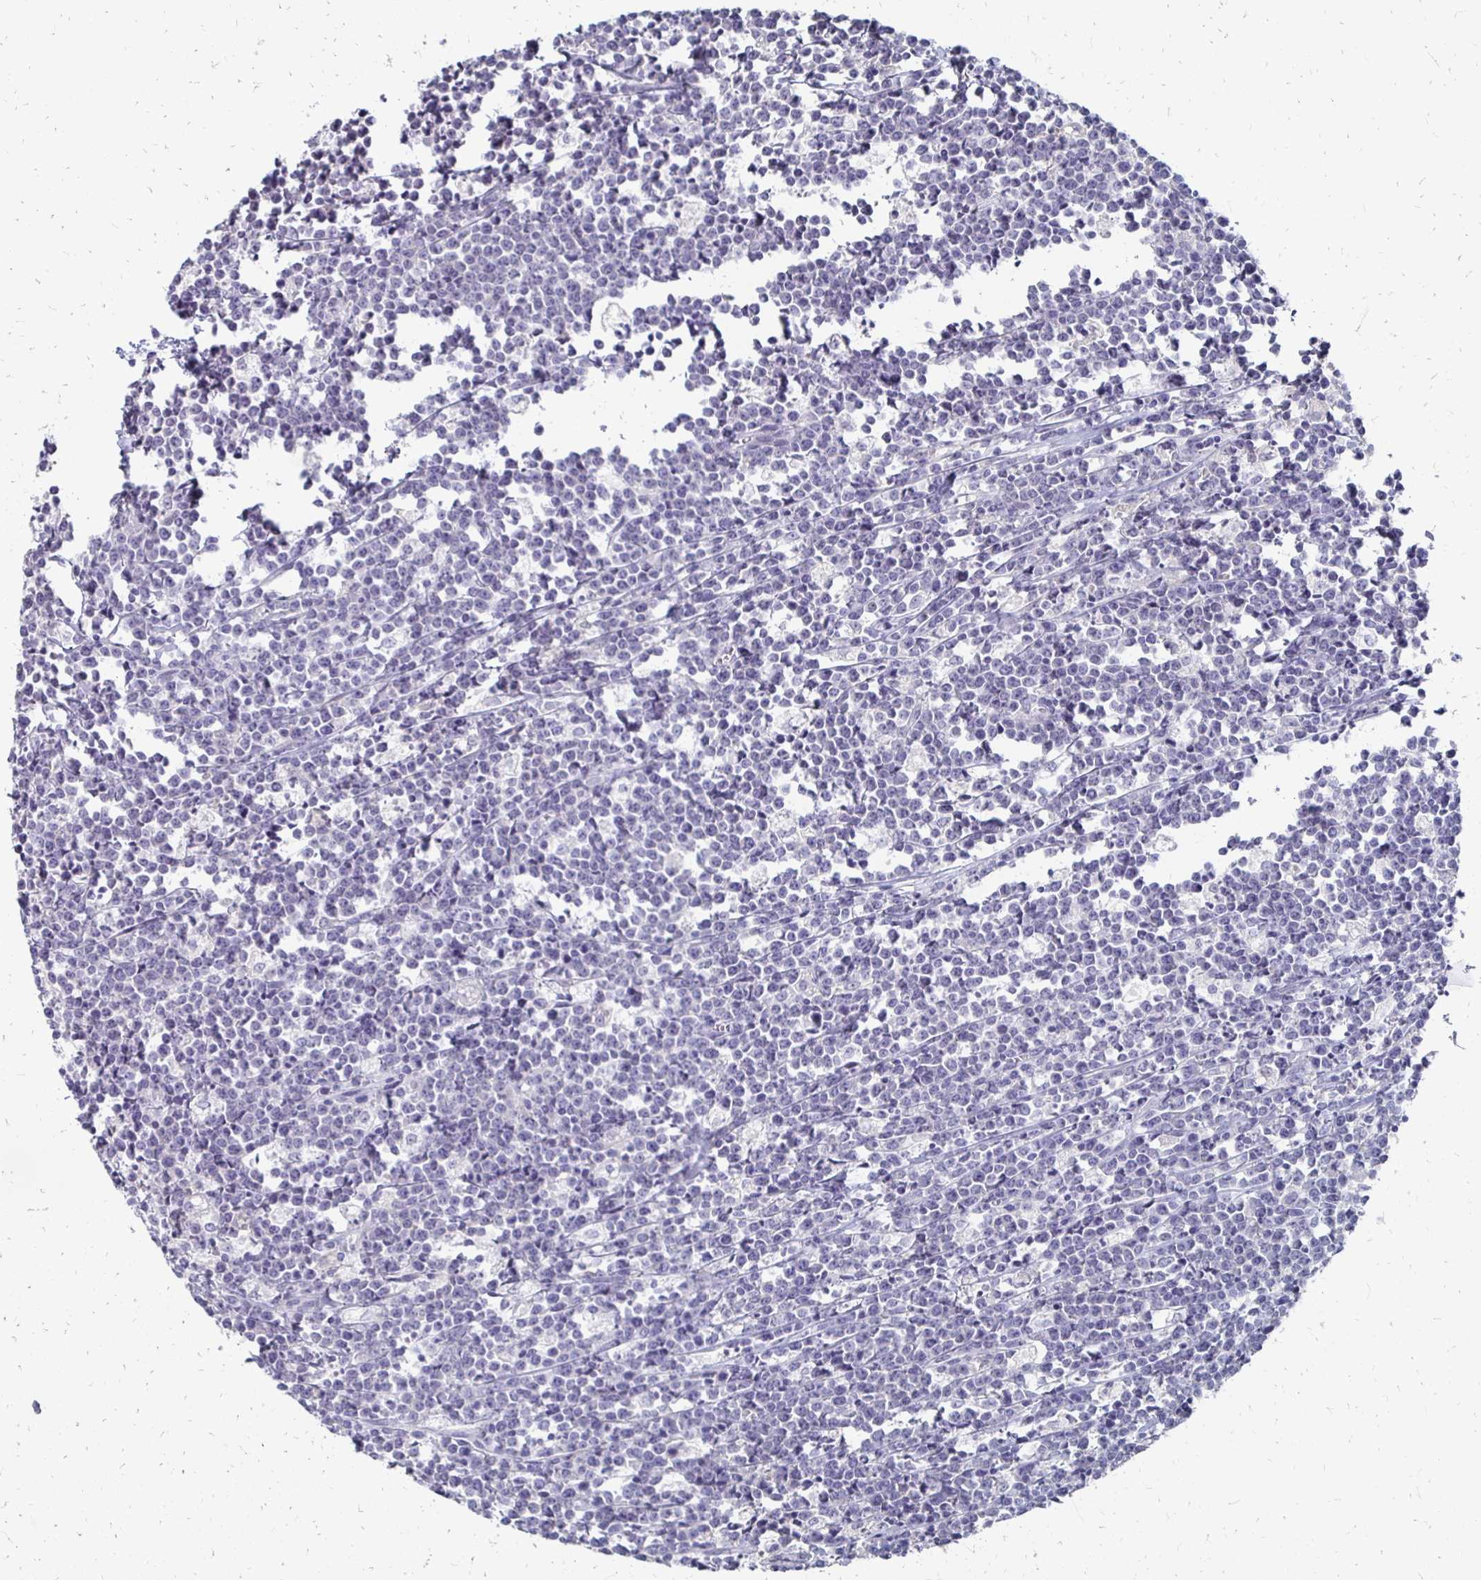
{"staining": {"intensity": "negative", "quantity": "none", "location": "none"}, "tissue": "lymphoma", "cell_type": "Tumor cells", "image_type": "cancer", "snomed": [{"axis": "morphology", "description": "Malignant lymphoma, non-Hodgkin's type, High grade"}, {"axis": "topography", "description": "Small intestine"}], "caption": "This image is of high-grade malignant lymphoma, non-Hodgkin's type stained with immunohistochemistry (IHC) to label a protein in brown with the nuclei are counter-stained blue. There is no positivity in tumor cells.", "gene": "SYCP3", "patient": {"sex": "female", "age": 56}}